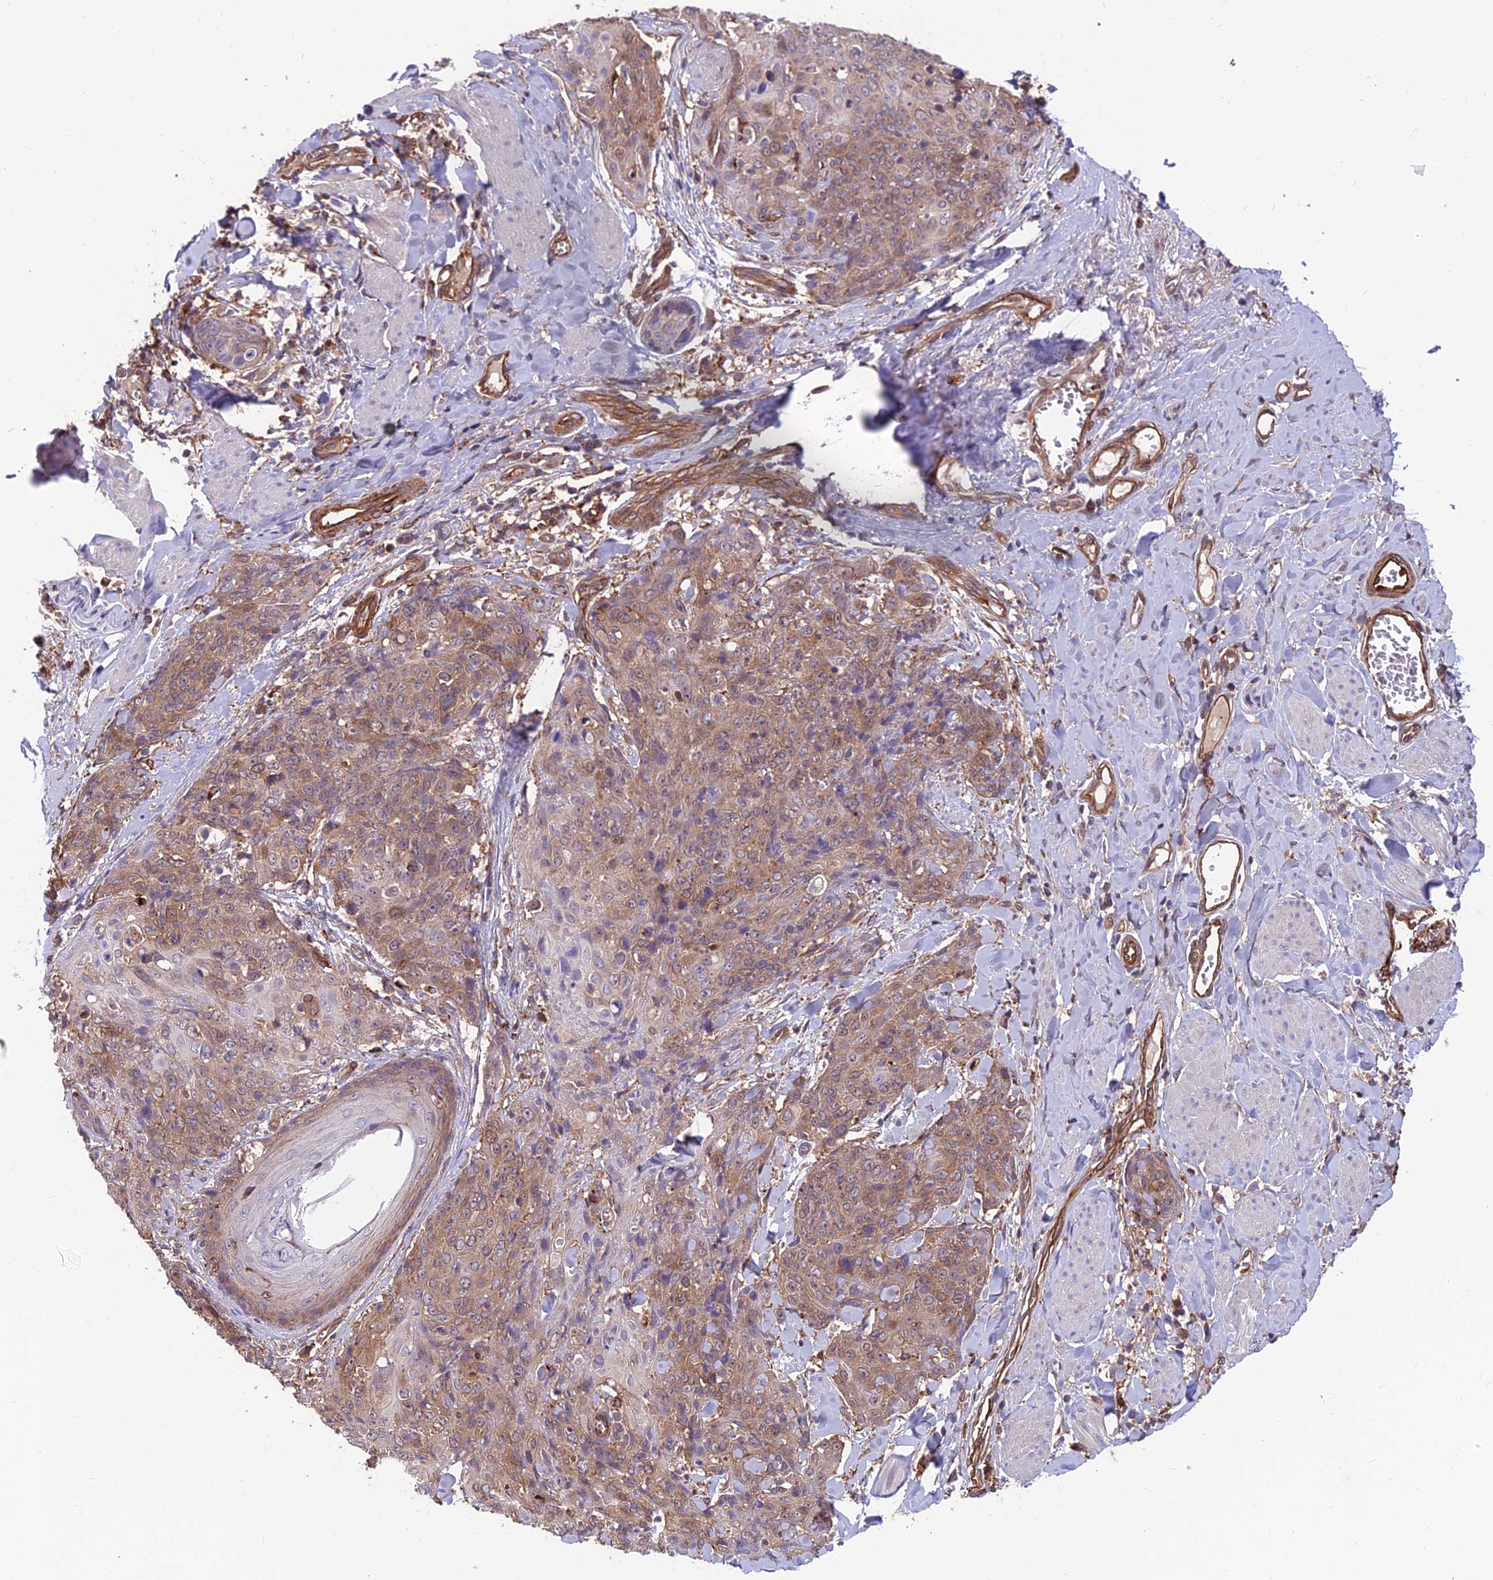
{"staining": {"intensity": "weak", "quantity": "25%-75%", "location": "cytoplasmic/membranous"}, "tissue": "skin cancer", "cell_type": "Tumor cells", "image_type": "cancer", "snomed": [{"axis": "morphology", "description": "Squamous cell carcinoma, NOS"}, {"axis": "topography", "description": "Skin"}, {"axis": "topography", "description": "Vulva"}], "caption": "This is a photomicrograph of IHC staining of skin cancer, which shows weak expression in the cytoplasmic/membranous of tumor cells.", "gene": "RTN4RL1", "patient": {"sex": "female", "age": 85}}